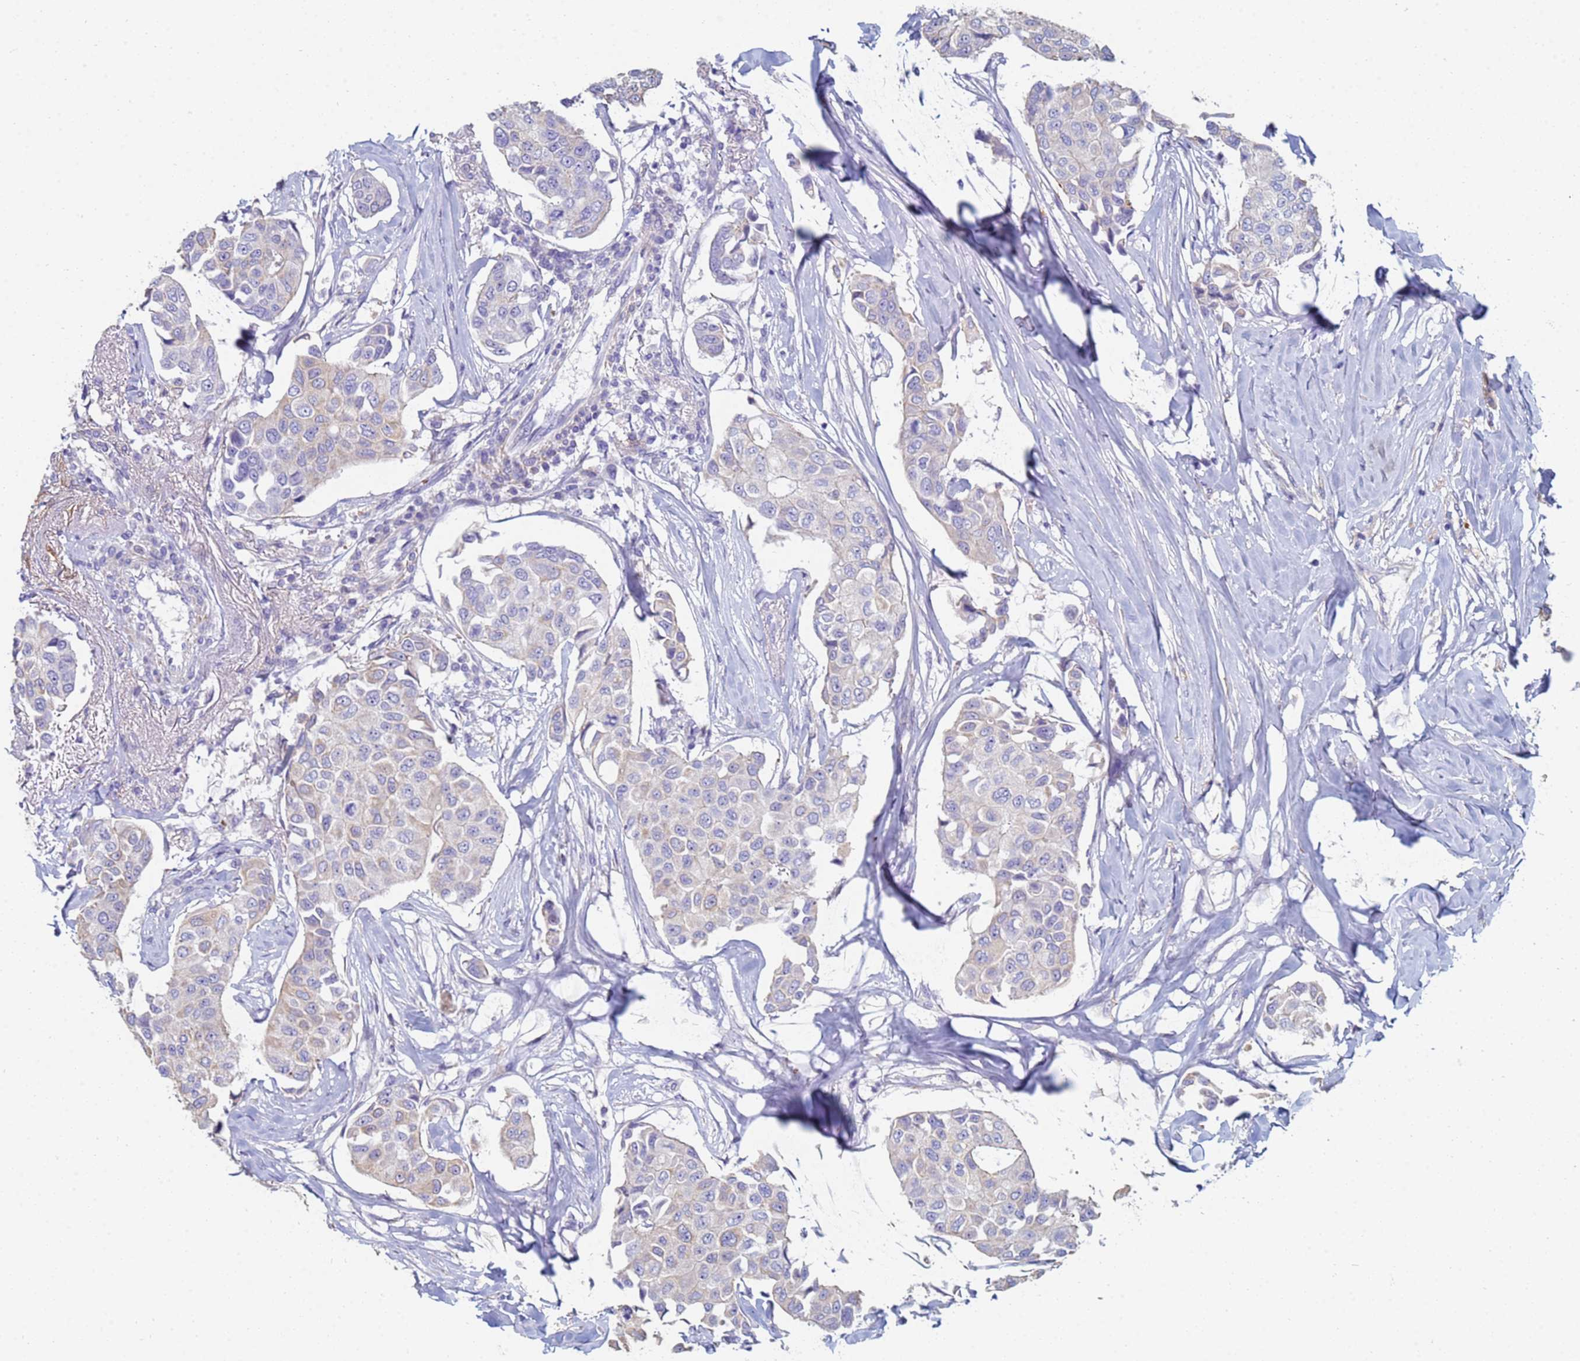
{"staining": {"intensity": "negative", "quantity": "none", "location": "none"}, "tissue": "breast cancer", "cell_type": "Tumor cells", "image_type": "cancer", "snomed": [{"axis": "morphology", "description": "Duct carcinoma"}, {"axis": "topography", "description": "Breast"}], "caption": "Tumor cells show no significant protein staining in intraductal carcinoma (breast).", "gene": "ABCA8", "patient": {"sex": "female", "age": 80}}